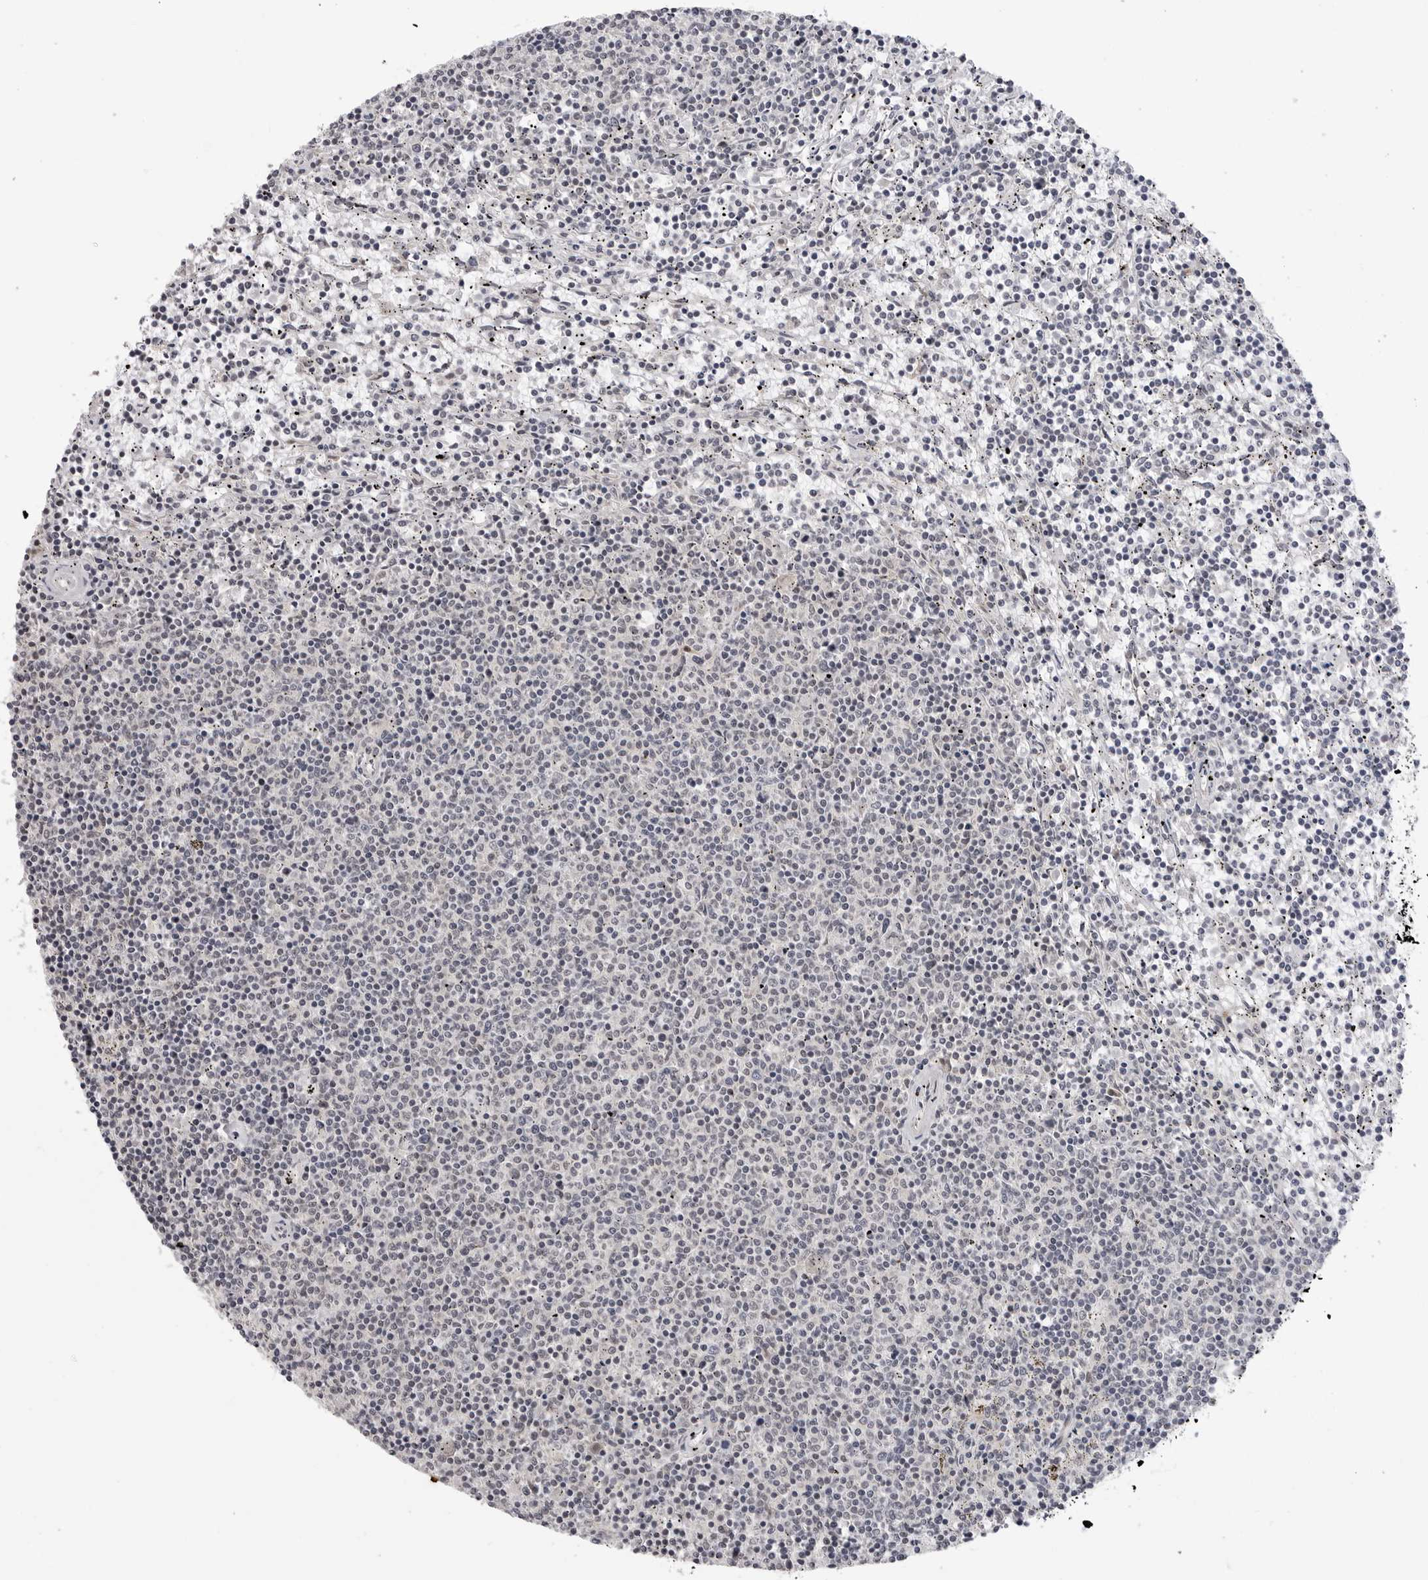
{"staining": {"intensity": "negative", "quantity": "none", "location": "none"}, "tissue": "lymphoma", "cell_type": "Tumor cells", "image_type": "cancer", "snomed": [{"axis": "morphology", "description": "Malignant lymphoma, non-Hodgkin's type, Low grade"}, {"axis": "topography", "description": "Spleen"}], "caption": "Tumor cells show no significant expression in malignant lymphoma, non-Hodgkin's type (low-grade). Nuclei are stained in blue.", "gene": "ADAMTS5", "patient": {"sex": "female", "age": 50}}